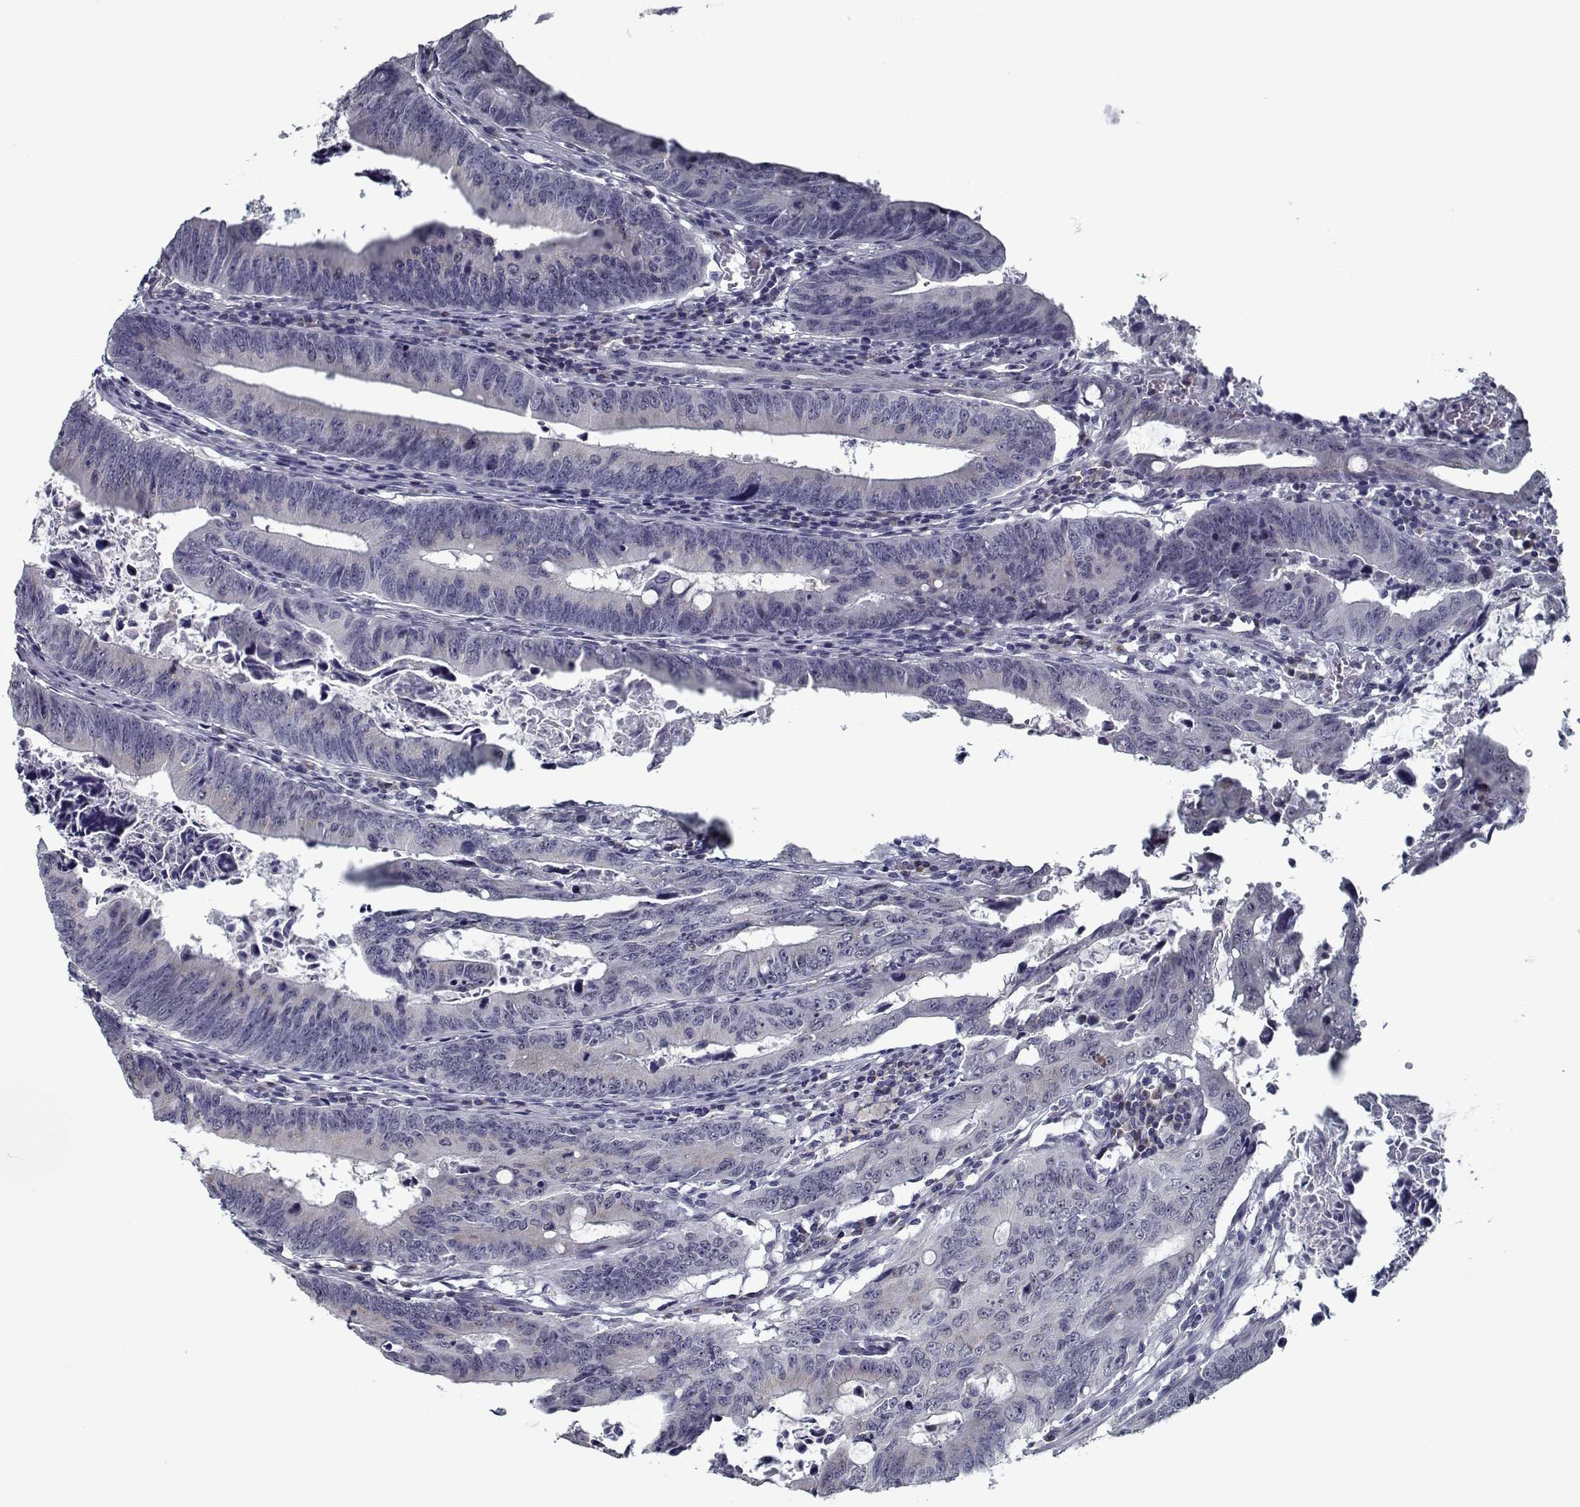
{"staining": {"intensity": "negative", "quantity": "none", "location": "none"}, "tissue": "colorectal cancer", "cell_type": "Tumor cells", "image_type": "cancer", "snomed": [{"axis": "morphology", "description": "Adenocarcinoma, NOS"}, {"axis": "topography", "description": "Colon"}], "caption": "Colorectal cancer was stained to show a protein in brown. There is no significant staining in tumor cells. The staining is performed using DAB (3,3'-diaminobenzidine) brown chromogen with nuclei counter-stained in using hematoxylin.", "gene": "SEC16B", "patient": {"sex": "female", "age": 87}}